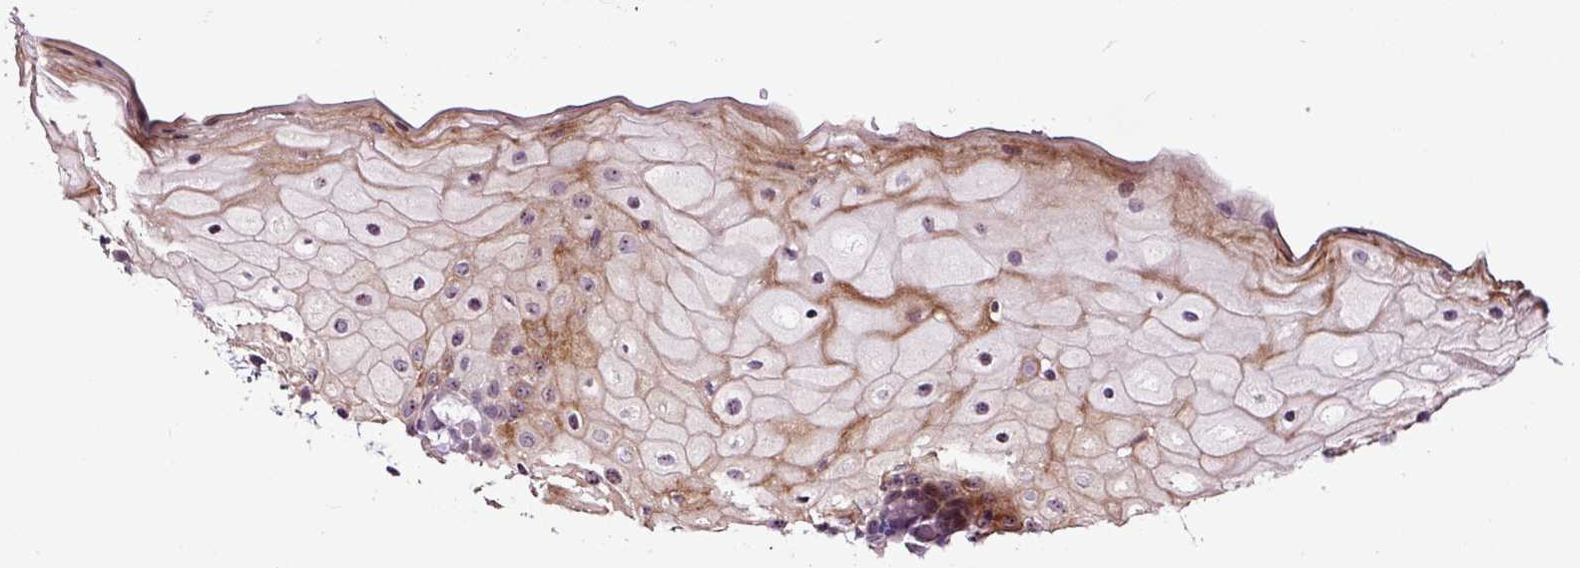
{"staining": {"intensity": "moderate", "quantity": ">75%", "location": "cytoplasmic/membranous,nuclear"}, "tissue": "oral mucosa", "cell_type": "Squamous epithelial cells", "image_type": "normal", "snomed": [{"axis": "morphology", "description": "Normal tissue, NOS"}, {"axis": "topography", "description": "Oral tissue"}], "caption": "High-power microscopy captured an IHC image of normal oral mucosa, revealing moderate cytoplasmic/membranous,nuclear staining in approximately >75% of squamous epithelial cells.", "gene": "NOM1", "patient": {"sex": "female", "age": 70}}